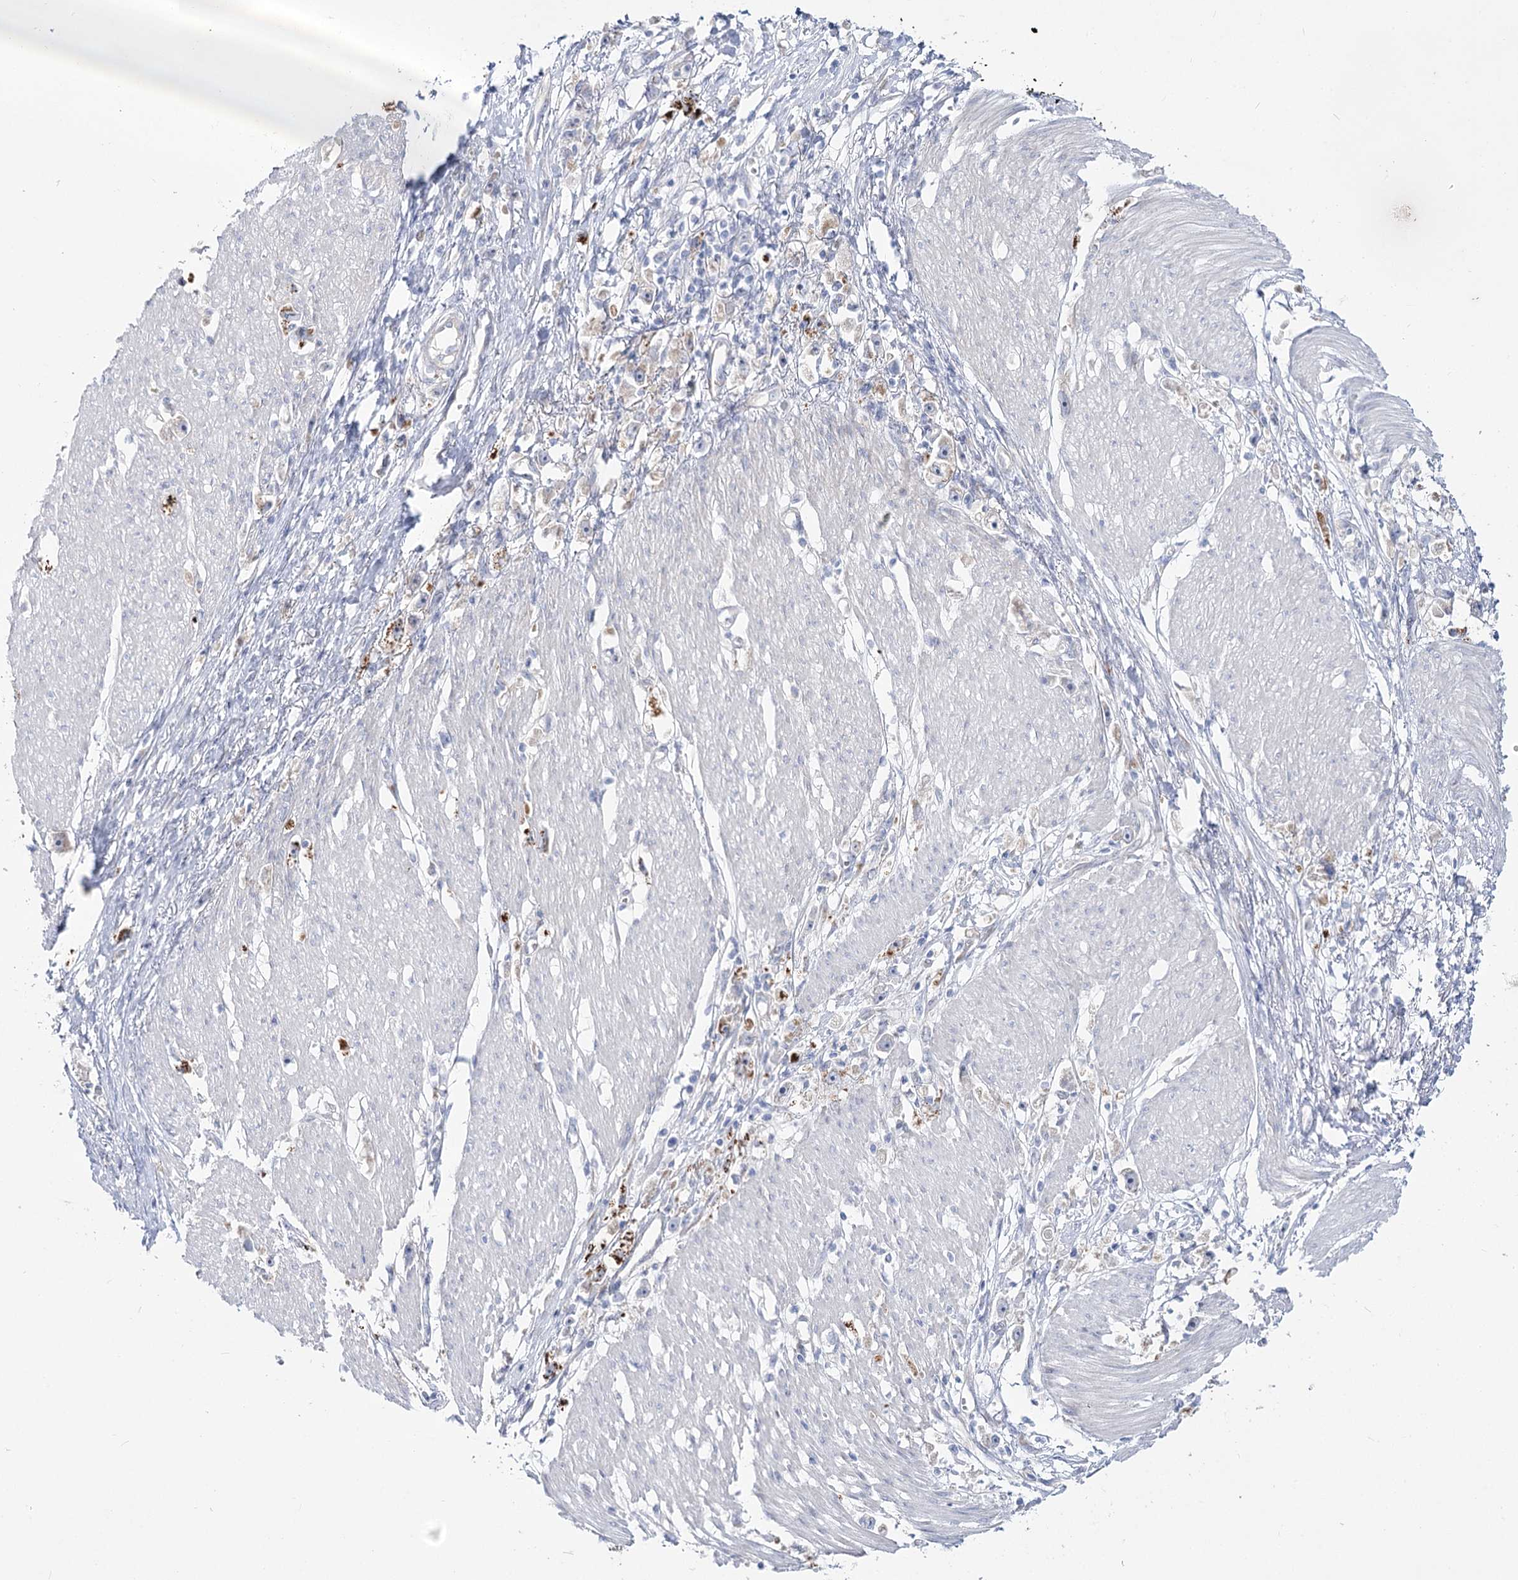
{"staining": {"intensity": "negative", "quantity": "none", "location": "none"}, "tissue": "stomach cancer", "cell_type": "Tumor cells", "image_type": "cancer", "snomed": [{"axis": "morphology", "description": "Adenocarcinoma, NOS"}, {"axis": "topography", "description": "Stomach"}], "caption": "There is no significant staining in tumor cells of stomach cancer (adenocarcinoma).", "gene": "SUOX", "patient": {"sex": "female", "age": 59}}